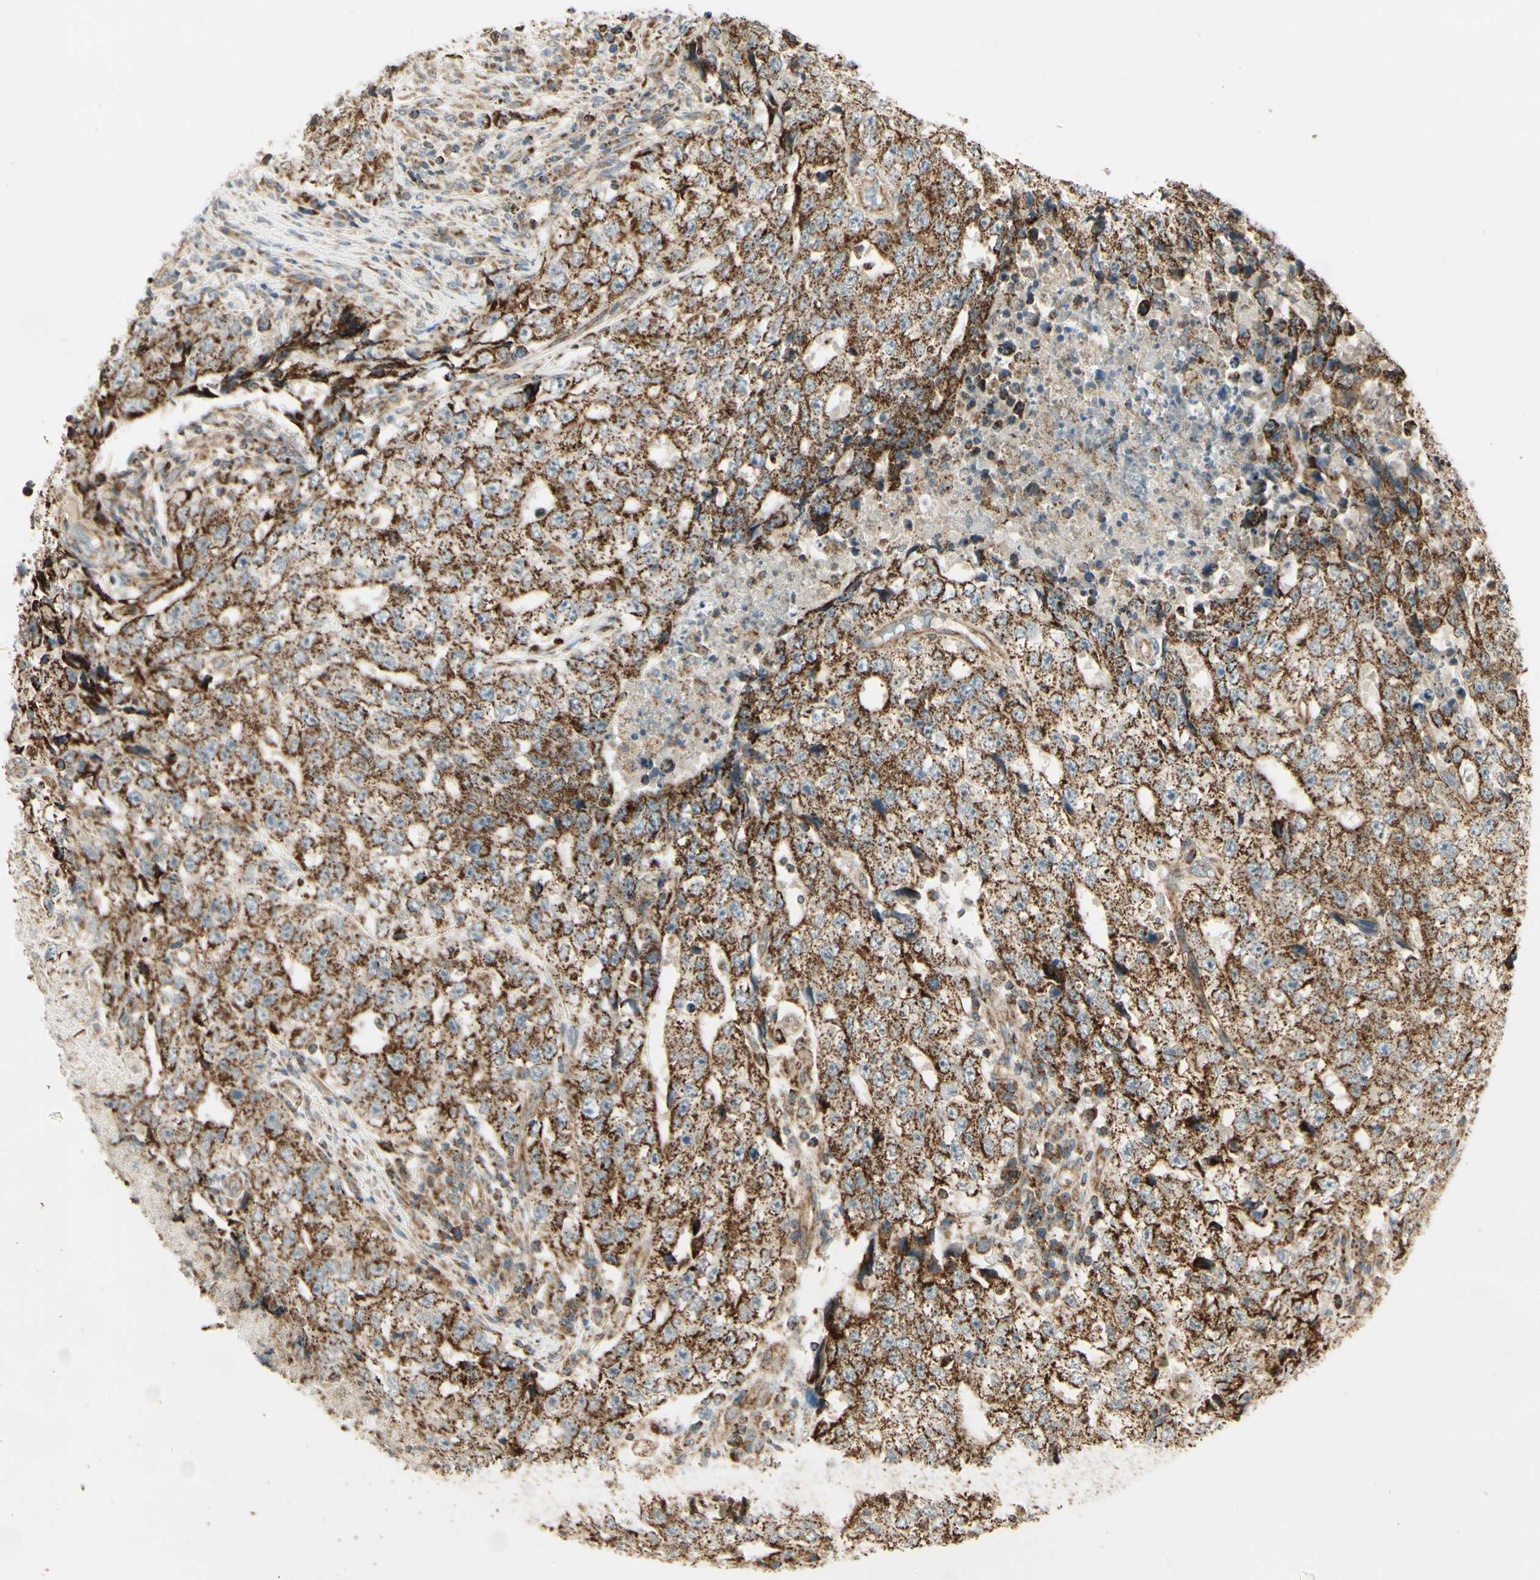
{"staining": {"intensity": "strong", "quantity": ">75%", "location": "cytoplasmic/membranous"}, "tissue": "testis cancer", "cell_type": "Tumor cells", "image_type": "cancer", "snomed": [{"axis": "morphology", "description": "Necrosis, NOS"}, {"axis": "morphology", "description": "Carcinoma, Embryonal, NOS"}, {"axis": "topography", "description": "Testis"}], "caption": "Protein staining of testis embryonal carcinoma tissue demonstrates strong cytoplasmic/membranous positivity in about >75% of tumor cells.", "gene": "EPHB3", "patient": {"sex": "male", "age": 19}}